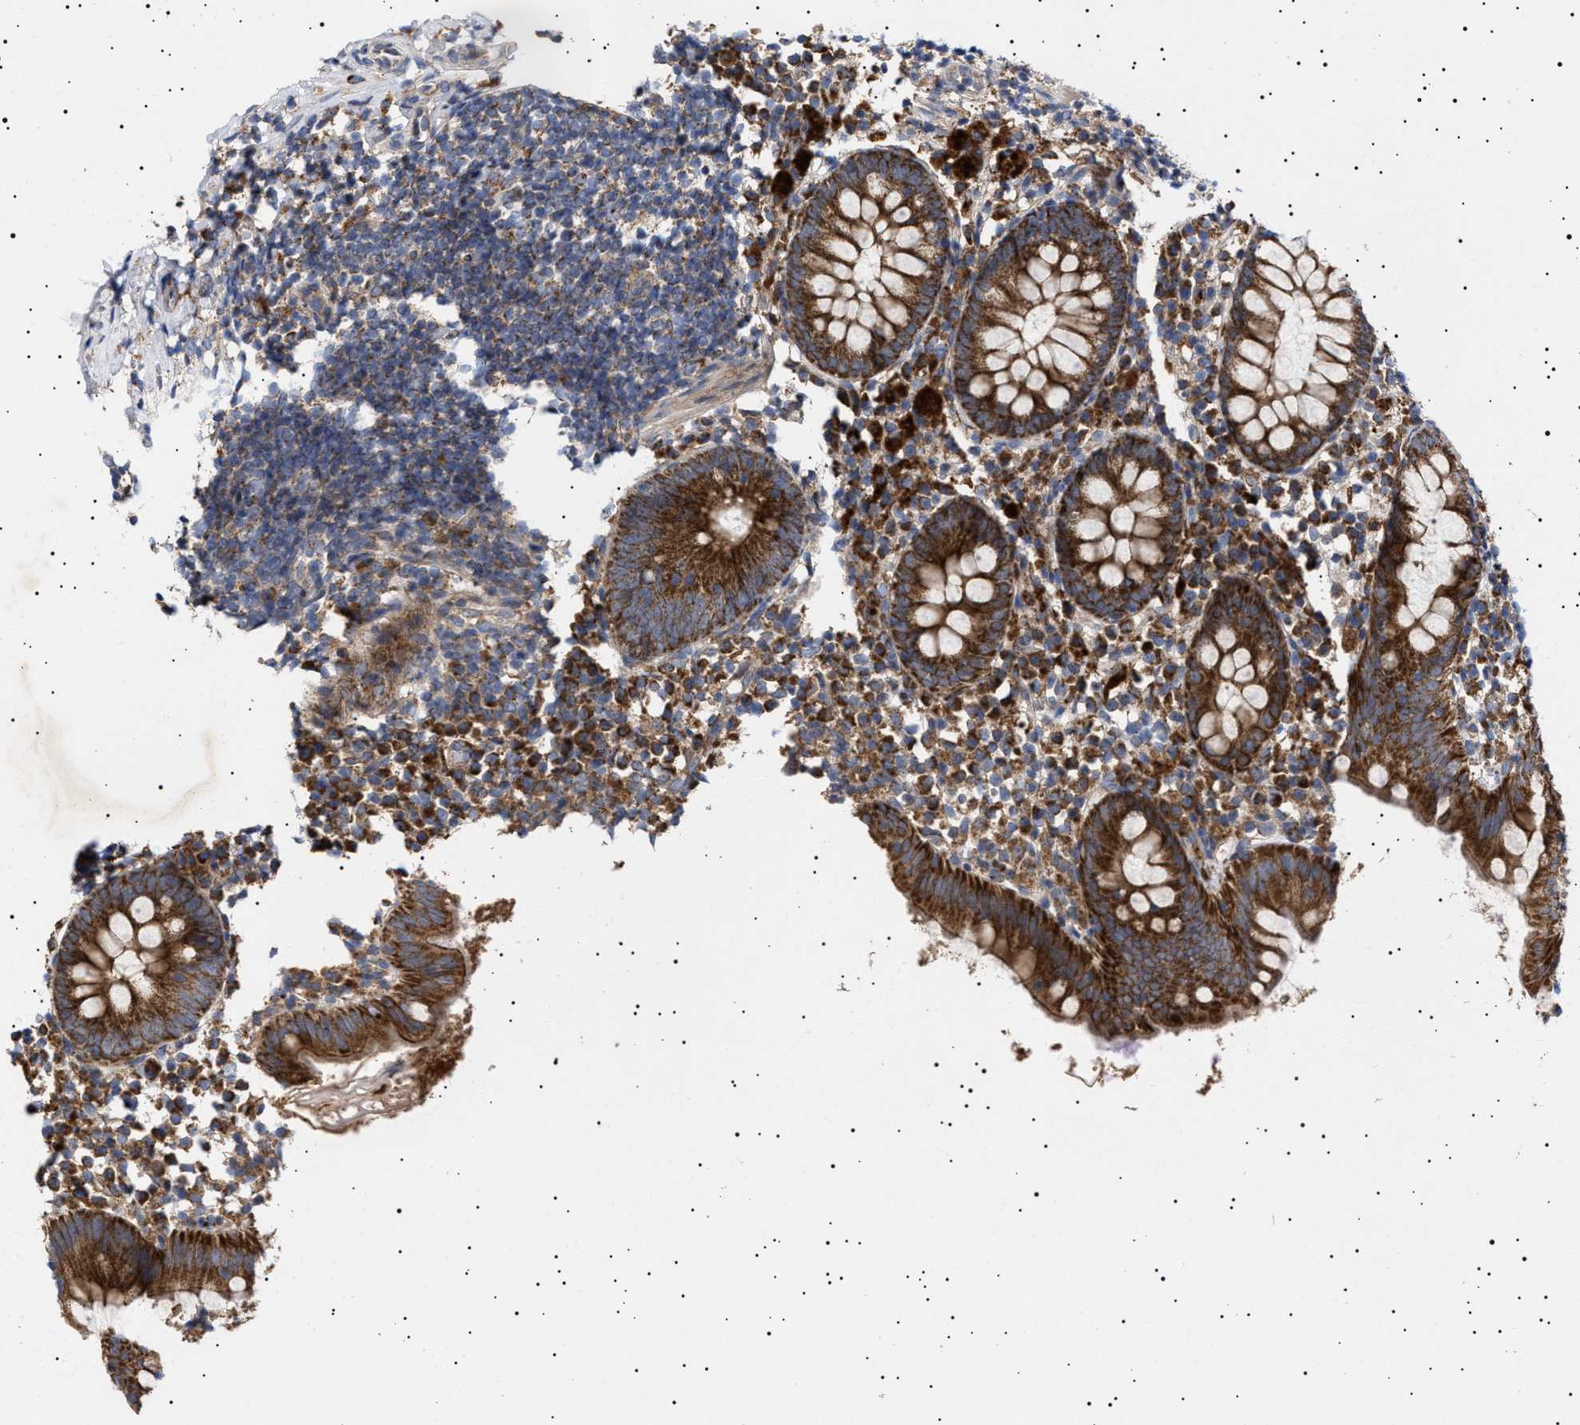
{"staining": {"intensity": "strong", "quantity": ">75%", "location": "cytoplasmic/membranous"}, "tissue": "appendix", "cell_type": "Glandular cells", "image_type": "normal", "snomed": [{"axis": "morphology", "description": "Normal tissue, NOS"}, {"axis": "topography", "description": "Appendix"}], "caption": "The histopathology image exhibits a brown stain indicating the presence of a protein in the cytoplasmic/membranous of glandular cells in appendix.", "gene": "MRPL10", "patient": {"sex": "female", "age": 20}}